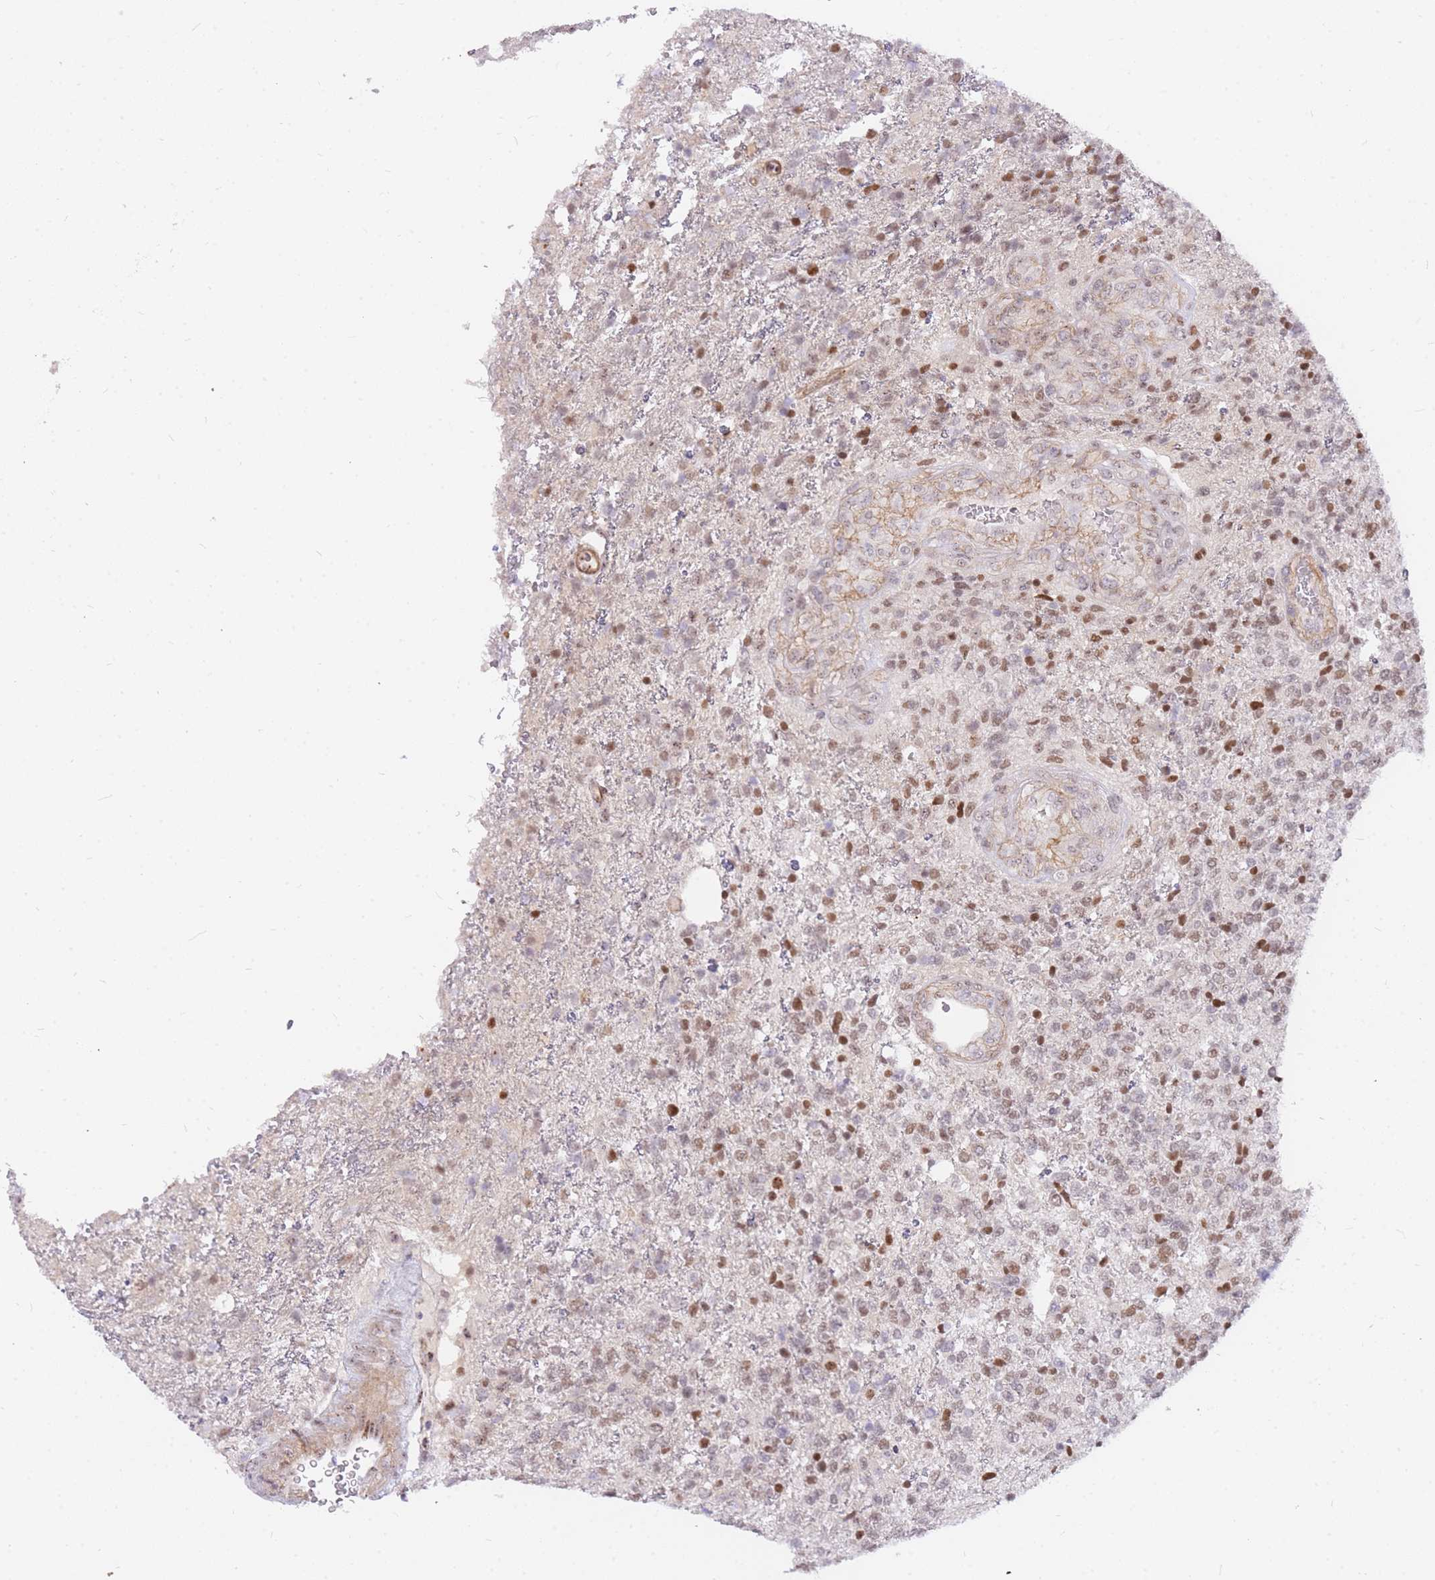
{"staining": {"intensity": "moderate", "quantity": ">75%", "location": "nuclear"}, "tissue": "glioma", "cell_type": "Tumor cells", "image_type": "cancer", "snomed": [{"axis": "morphology", "description": "Glioma, malignant, High grade"}, {"axis": "topography", "description": "Brain"}], "caption": "Glioma stained with a brown dye exhibits moderate nuclear positive staining in approximately >75% of tumor cells.", "gene": "TLE2", "patient": {"sex": "male", "age": 56}}